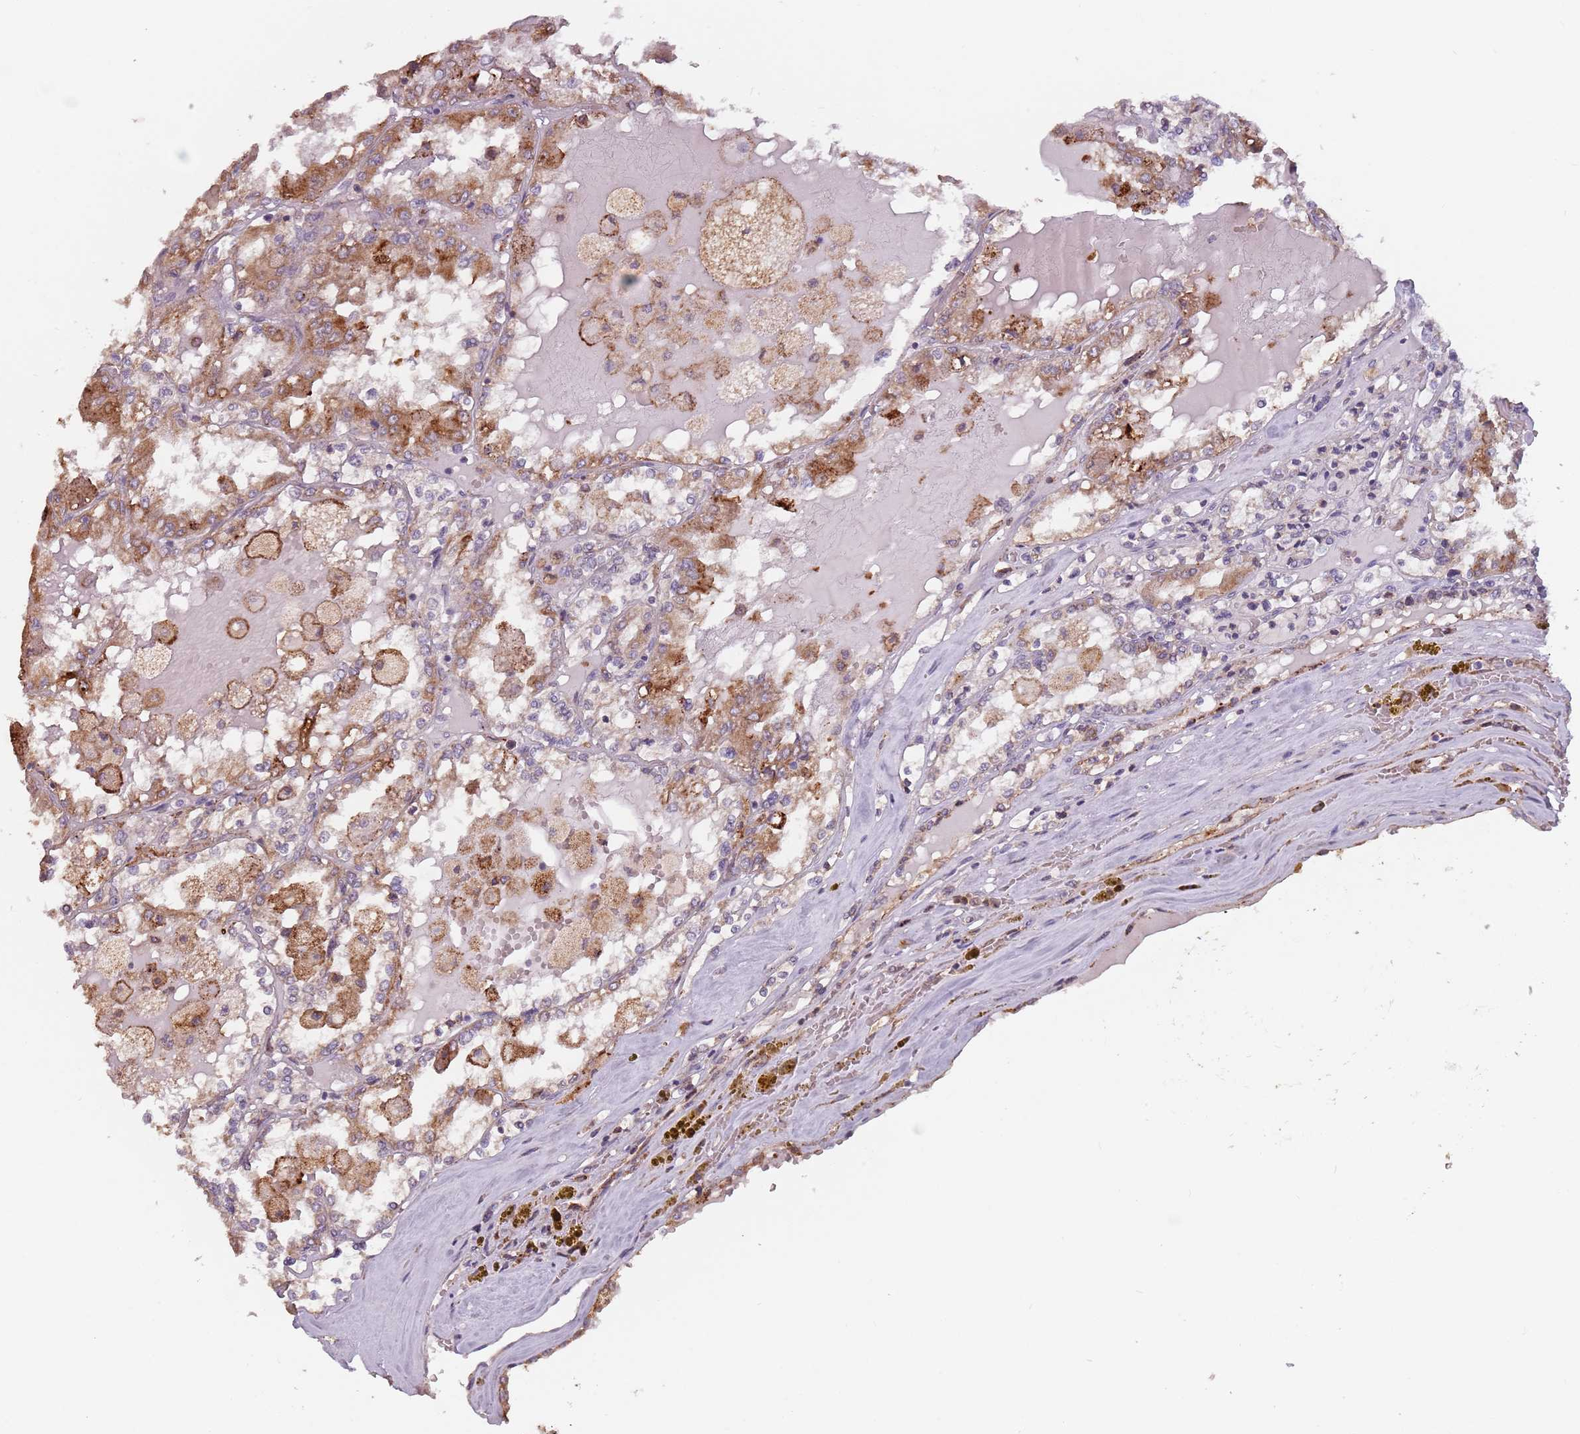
{"staining": {"intensity": "weak", "quantity": "<25%", "location": "cytoplasmic/membranous"}, "tissue": "renal cancer", "cell_type": "Tumor cells", "image_type": "cancer", "snomed": [{"axis": "morphology", "description": "Adenocarcinoma, NOS"}, {"axis": "topography", "description": "Kidney"}], "caption": "Immunohistochemistry (IHC) image of neoplastic tissue: renal cancer stained with DAB (3,3'-diaminobenzidine) exhibits no significant protein staining in tumor cells. Nuclei are stained in blue.", "gene": "RPS9", "patient": {"sex": "female", "age": 56}}